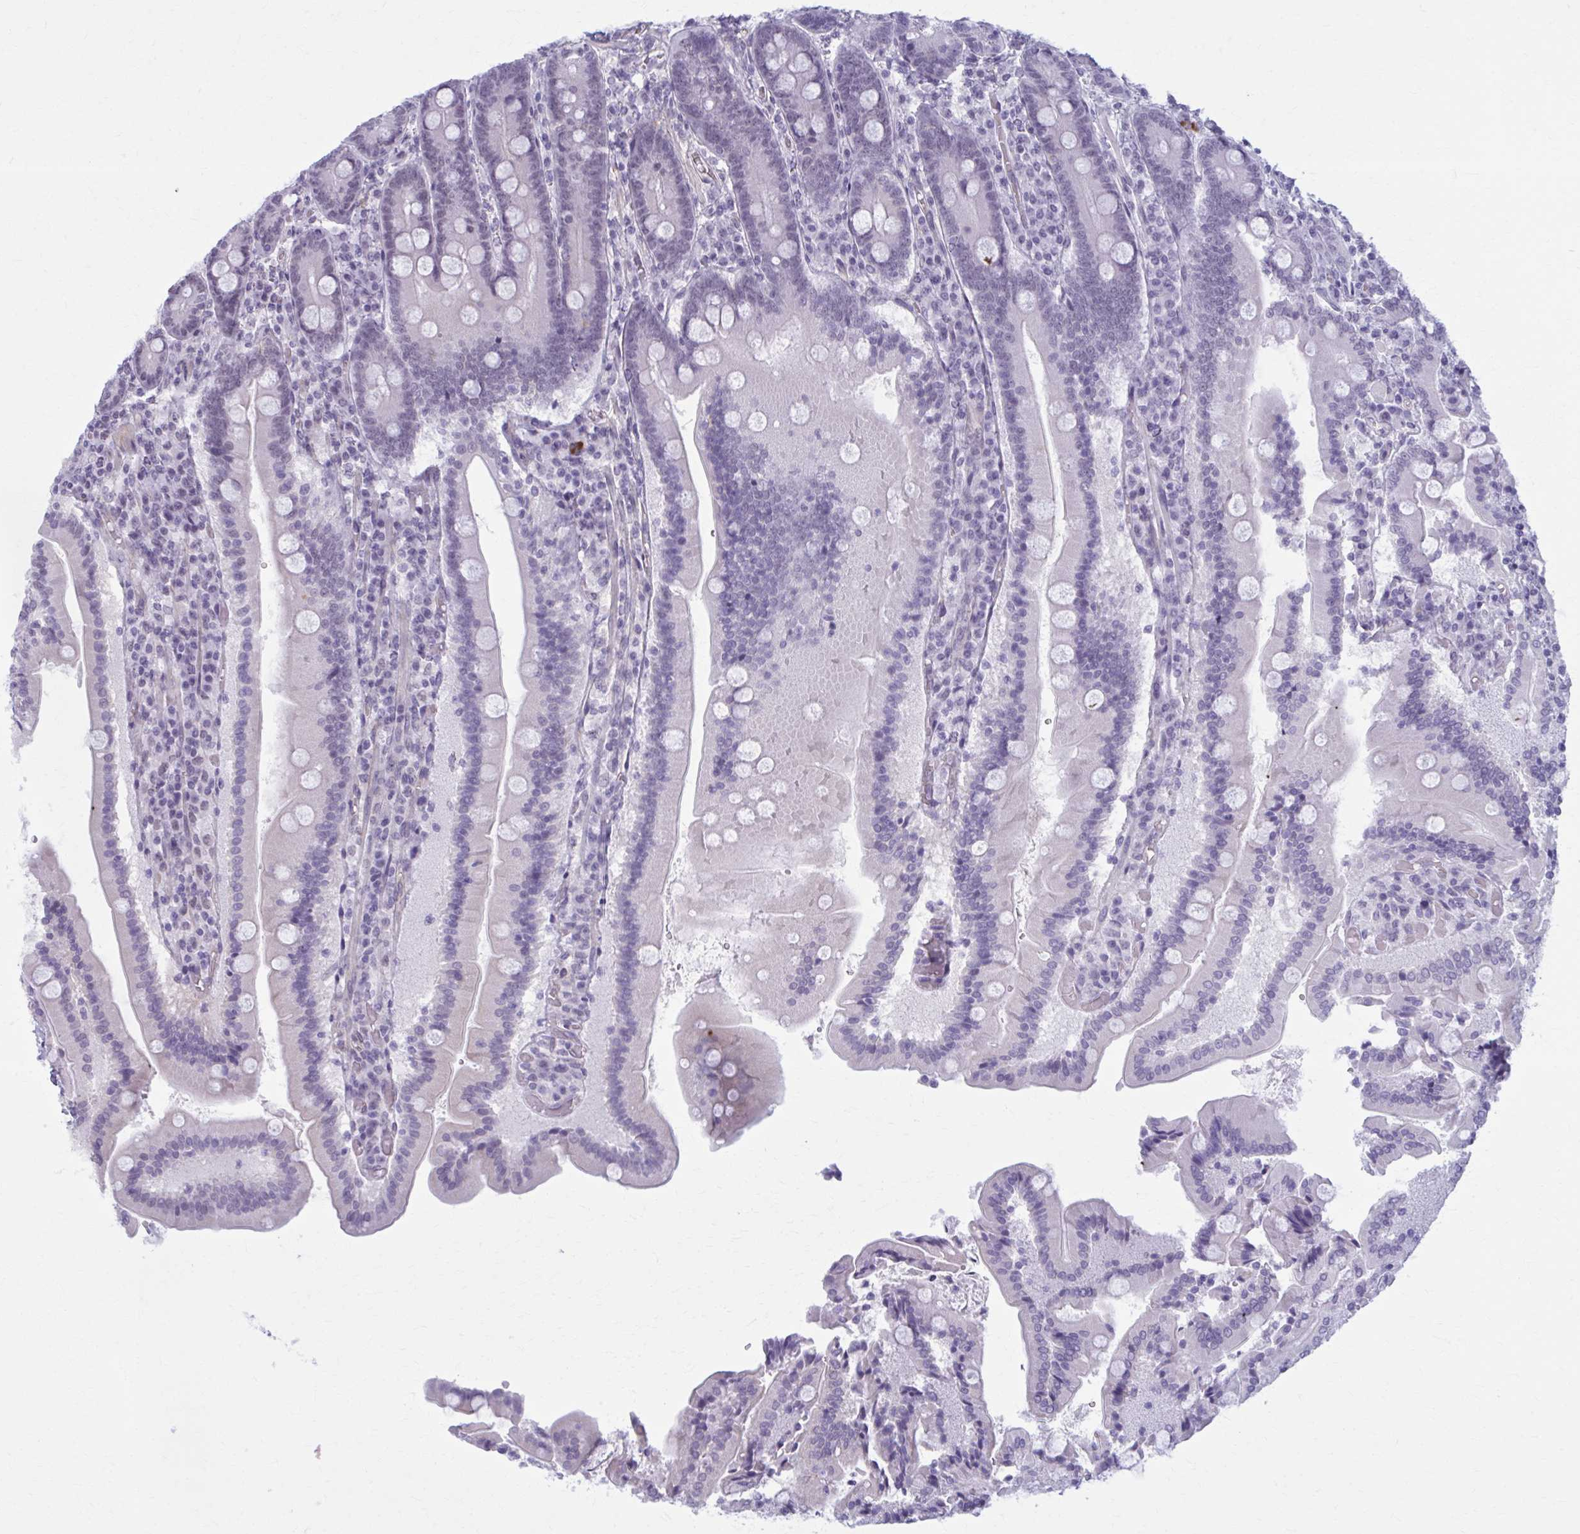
{"staining": {"intensity": "negative", "quantity": "none", "location": "none"}, "tissue": "duodenum", "cell_type": "Glandular cells", "image_type": "normal", "snomed": [{"axis": "morphology", "description": "Normal tissue, NOS"}, {"axis": "topography", "description": "Duodenum"}], "caption": "DAB immunohistochemical staining of benign human duodenum exhibits no significant positivity in glandular cells.", "gene": "NUMBL", "patient": {"sex": "female", "age": 62}}